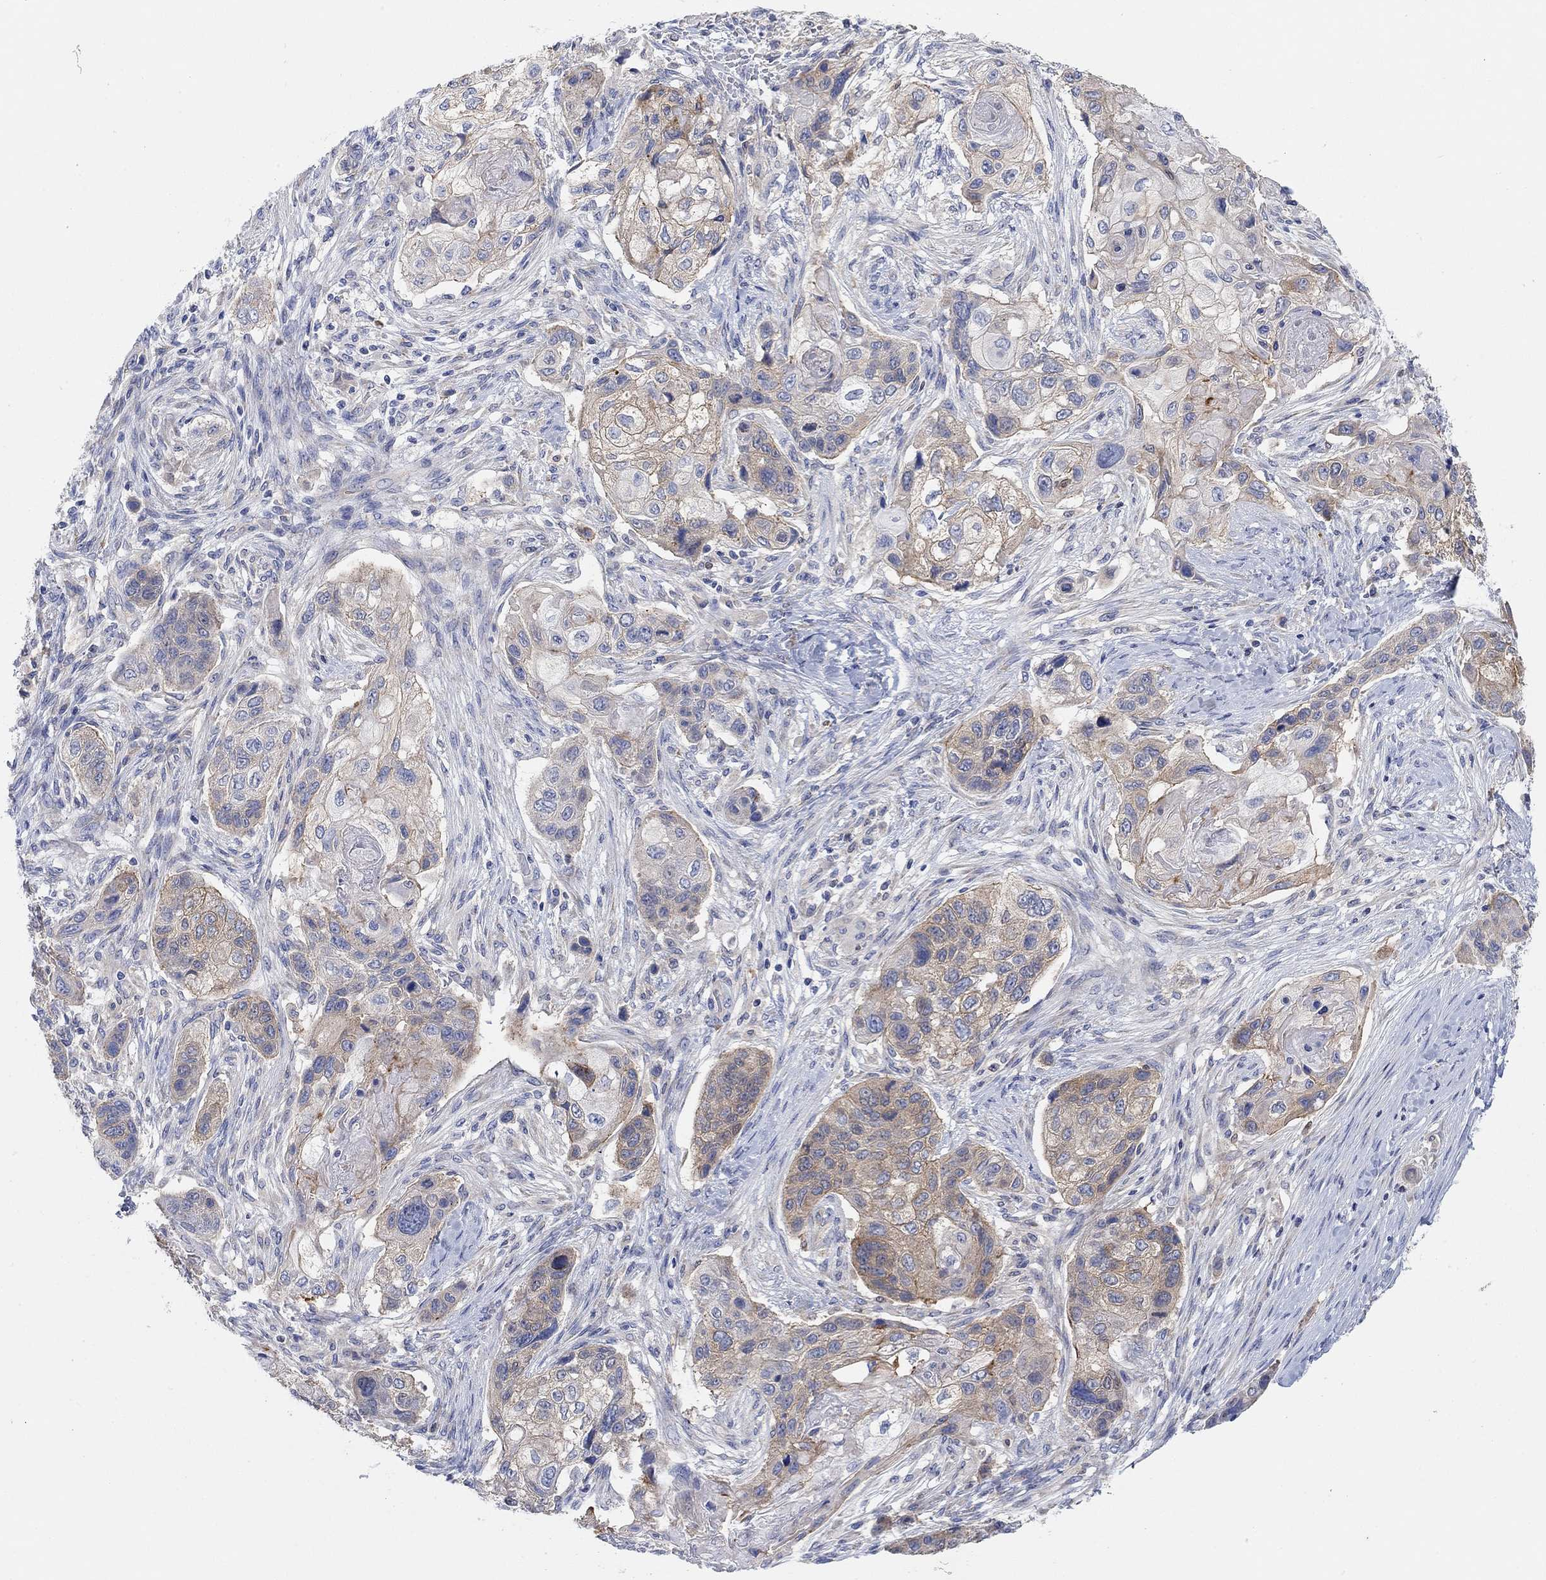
{"staining": {"intensity": "strong", "quantity": "<25%", "location": "cytoplasmic/membranous"}, "tissue": "lung cancer", "cell_type": "Tumor cells", "image_type": "cancer", "snomed": [{"axis": "morphology", "description": "Normal tissue, NOS"}, {"axis": "morphology", "description": "Squamous cell carcinoma, NOS"}, {"axis": "topography", "description": "Bronchus"}, {"axis": "topography", "description": "Lung"}], "caption": "DAB immunohistochemical staining of human lung squamous cell carcinoma exhibits strong cytoplasmic/membranous protein positivity in about <25% of tumor cells.", "gene": "RGS1", "patient": {"sex": "male", "age": 69}}